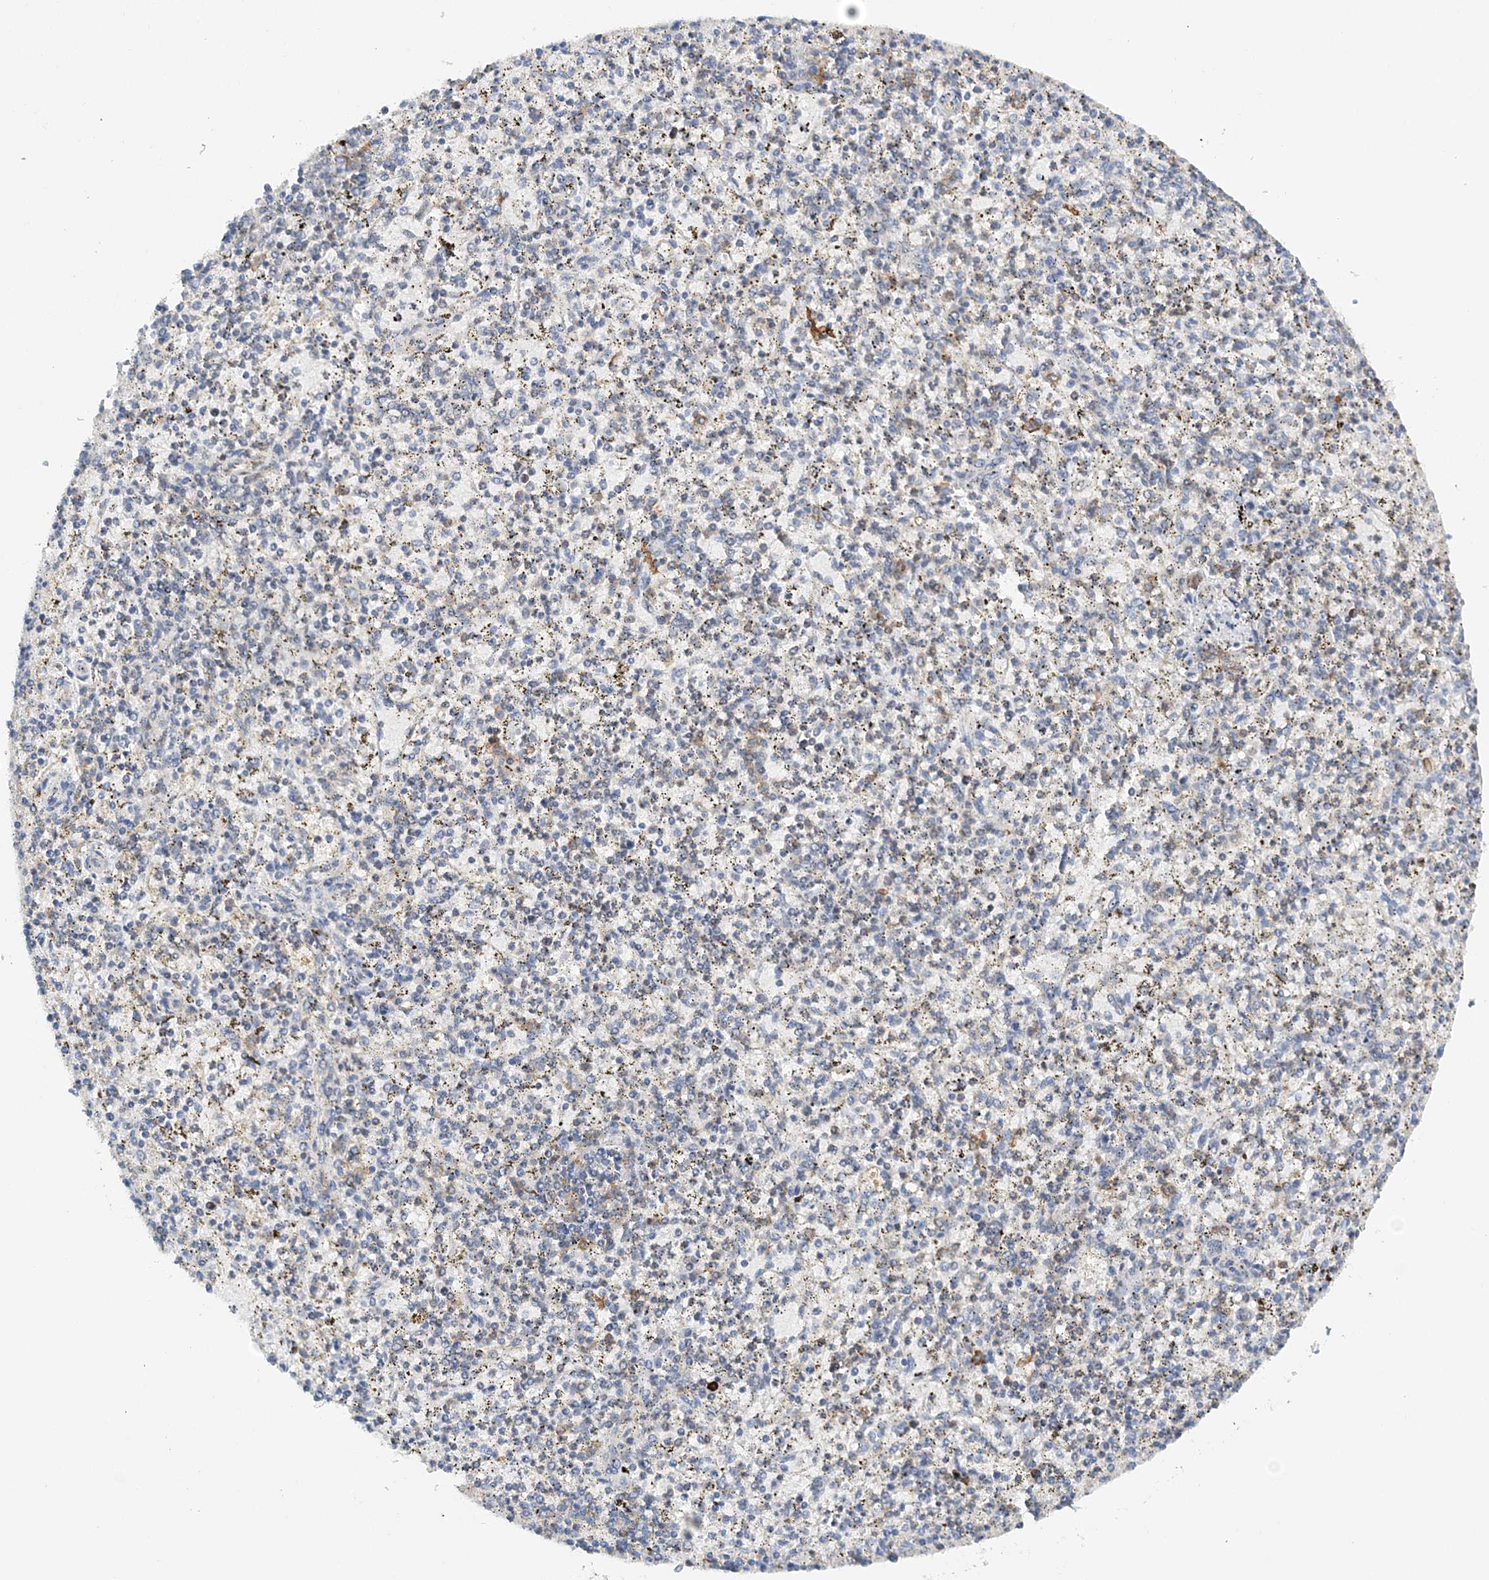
{"staining": {"intensity": "strong", "quantity": "<25%", "location": "cytoplasmic/membranous"}, "tissue": "spleen", "cell_type": "Cells in red pulp", "image_type": "normal", "snomed": [{"axis": "morphology", "description": "Normal tissue, NOS"}, {"axis": "topography", "description": "Spleen"}], "caption": "Strong cytoplasmic/membranous protein staining is present in approximately <25% of cells in red pulp in spleen.", "gene": "PRMT9", "patient": {"sex": "male", "age": 72}}